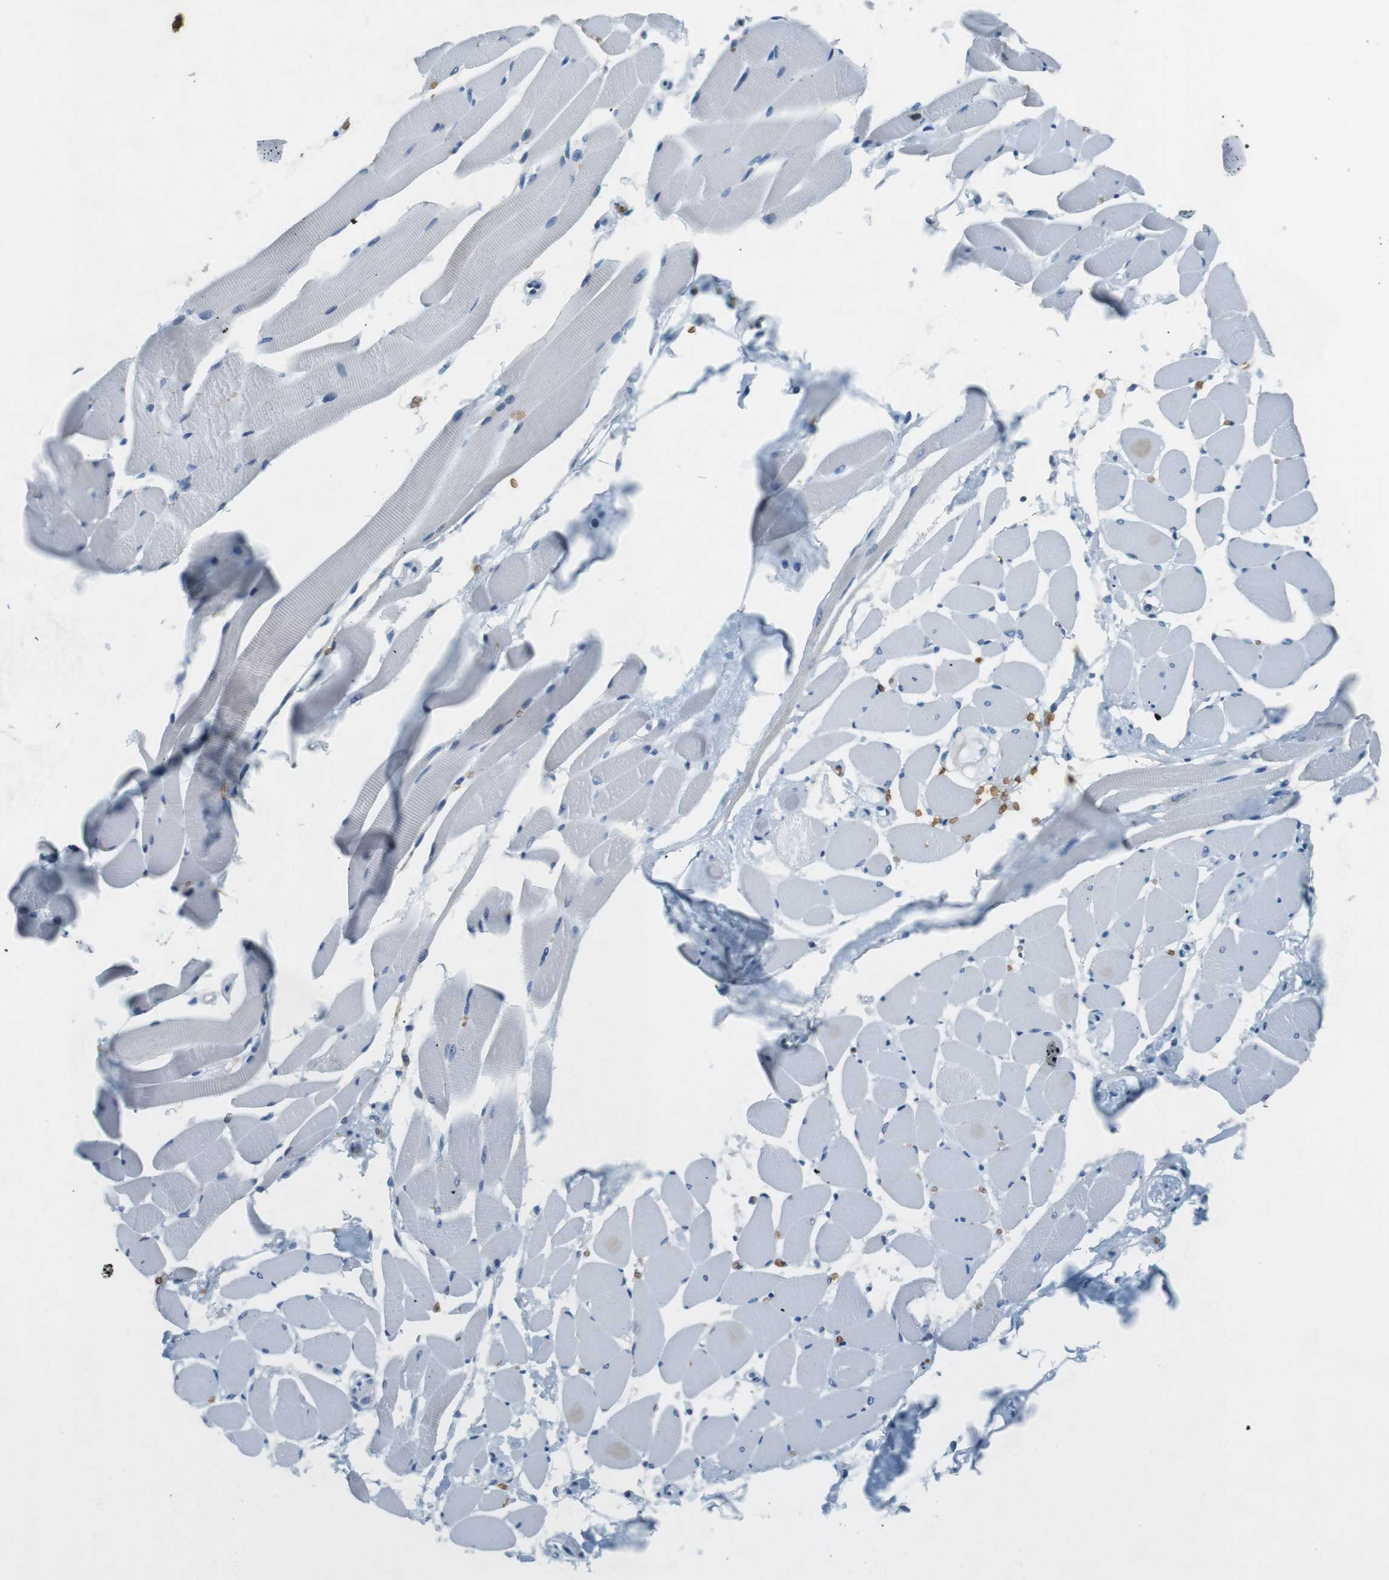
{"staining": {"intensity": "negative", "quantity": "none", "location": "none"}, "tissue": "skeletal muscle", "cell_type": "Myocytes", "image_type": "normal", "snomed": [{"axis": "morphology", "description": "Normal tissue, NOS"}, {"axis": "topography", "description": "Skeletal muscle"}, {"axis": "topography", "description": "Peripheral nerve tissue"}], "caption": "Histopathology image shows no significant protein staining in myocytes of benign skeletal muscle. Nuclei are stained in blue.", "gene": "SLC4A1", "patient": {"sex": "female", "age": 84}}